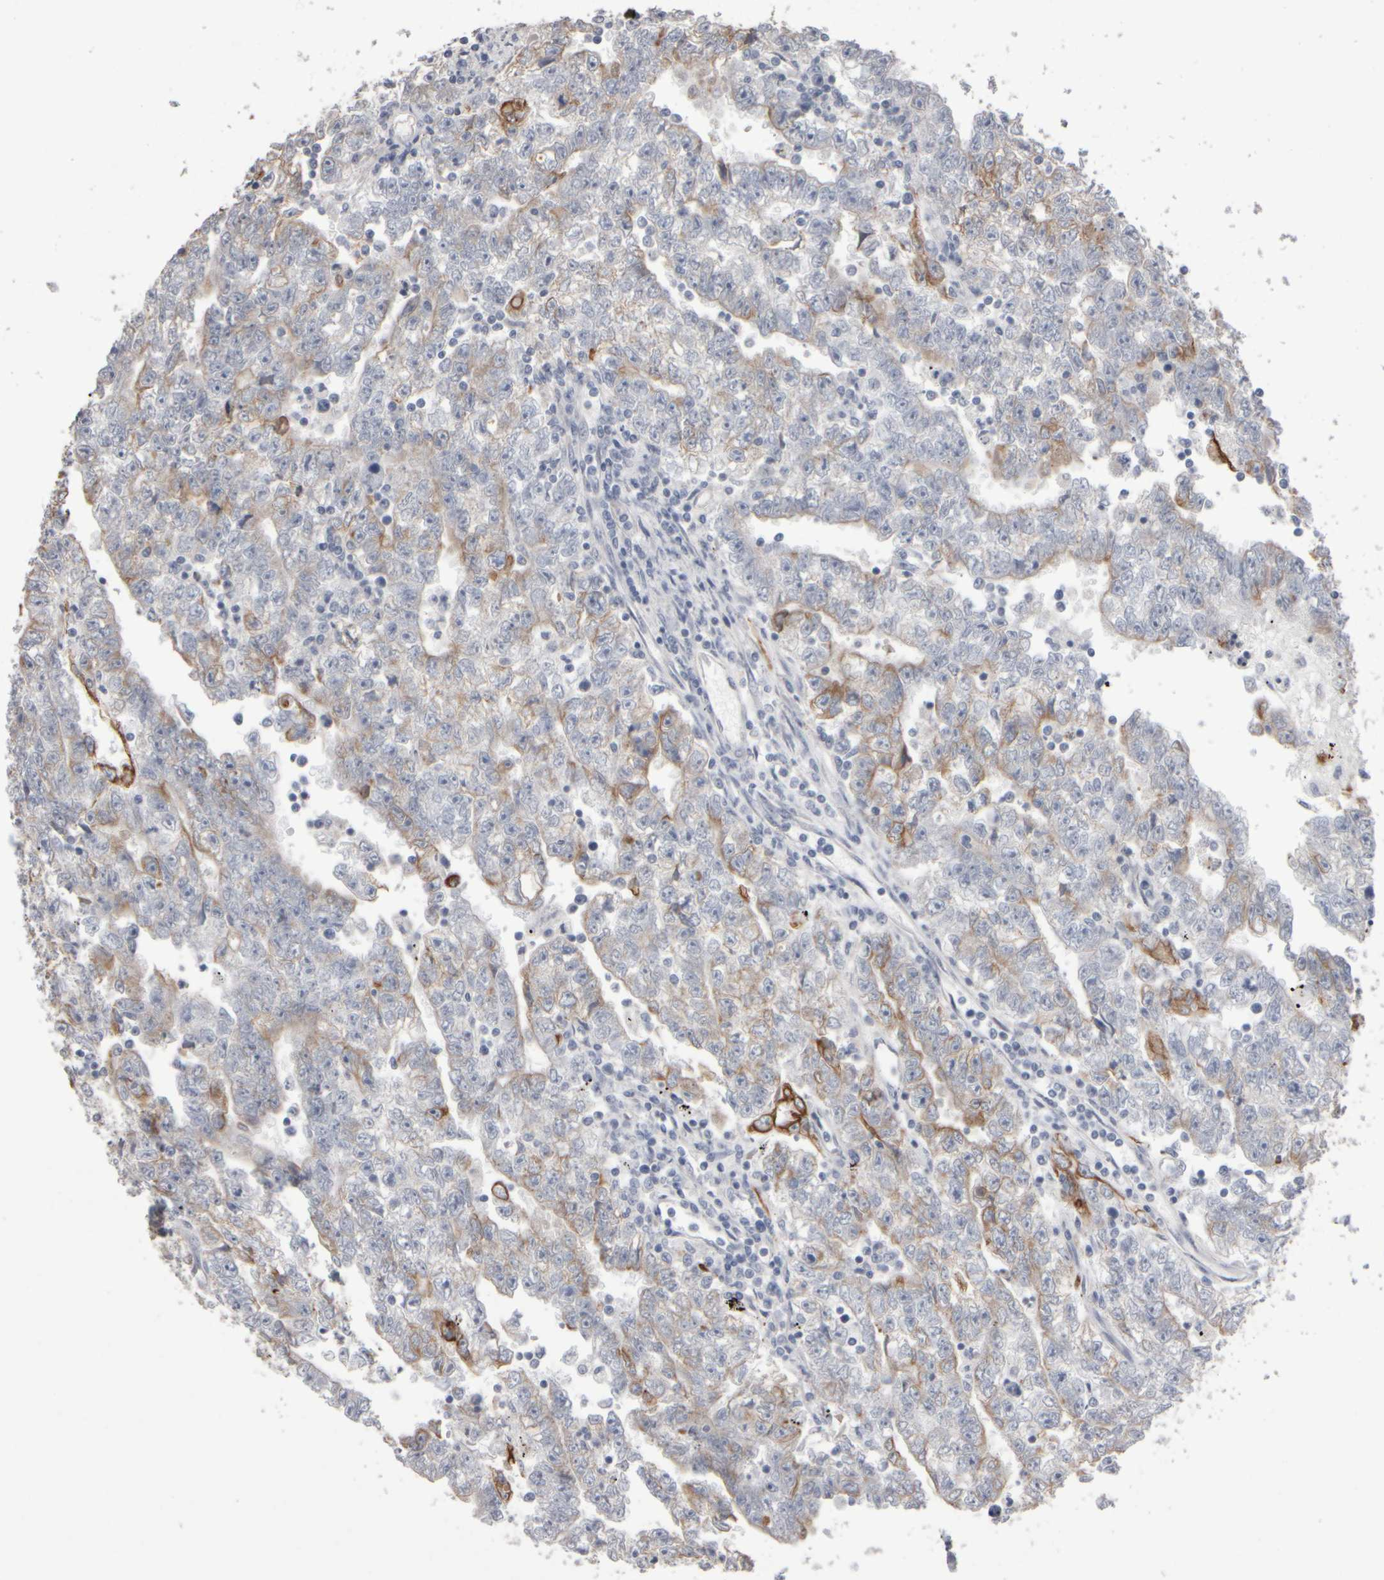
{"staining": {"intensity": "moderate", "quantity": "<25%", "location": "cytoplasmic/membranous"}, "tissue": "testis cancer", "cell_type": "Tumor cells", "image_type": "cancer", "snomed": [{"axis": "morphology", "description": "Carcinoma, Embryonal, NOS"}, {"axis": "topography", "description": "Testis"}], "caption": "Embryonal carcinoma (testis) stained with immunohistochemistry (IHC) exhibits moderate cytoplasmic/membranous positivity in approximately <25% of tumor cells. (DAB IHC, brown staining for protein, blue staining for nuclei).", "gene": "EPHX2", "patient": {"sex": "male", "age": 25}}